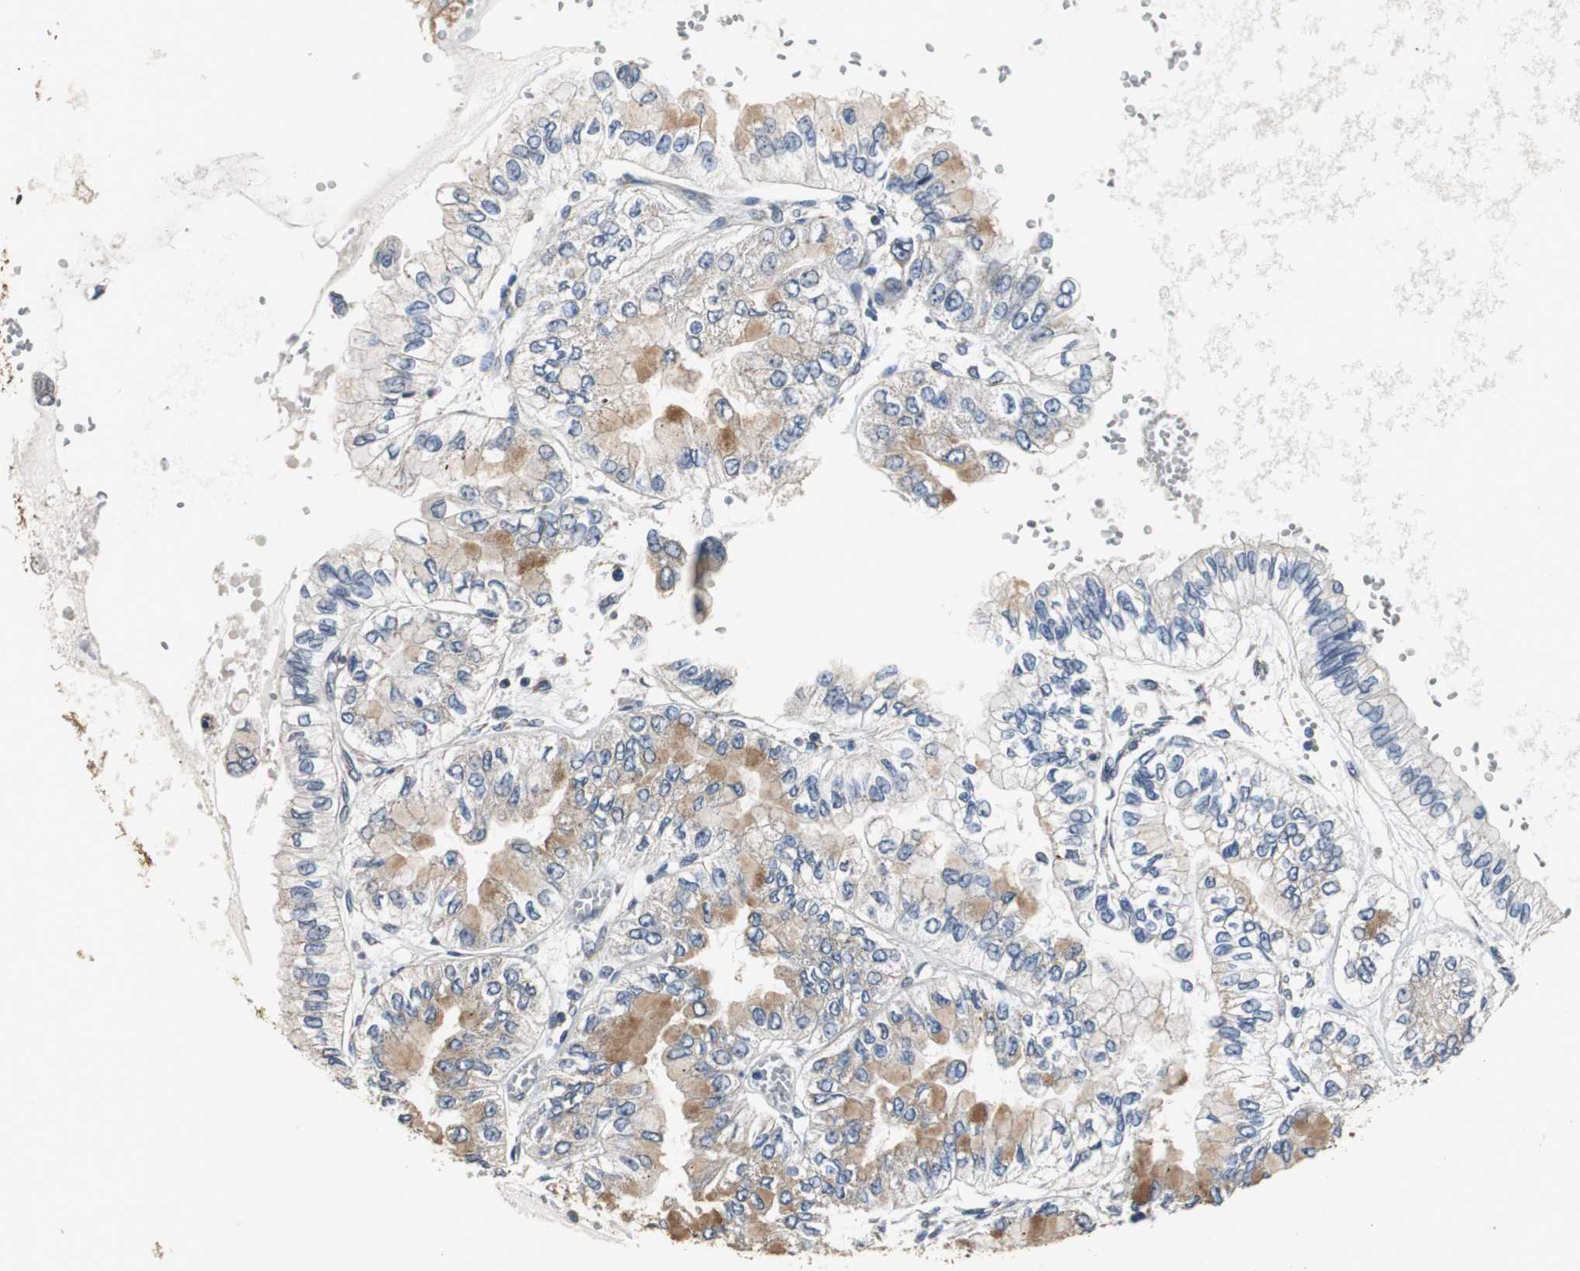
{"staining": {"intensity": "moderate", "quantity": "25%-75%", "location": "cytoplasmic/membranous"}, "tissue": "liver cancer", "cell_type": "Tumor cells", "image_type": "cancer", "snomed": [{"axis": "morphology", "description": "Cholangiocarcinoma"}, {"axis": "topography", "description": "Liver"}], "caption": "Cholangiocarcinoma (liver) stained with a protein marker demonstrates moderate staining in tumor cells.", "gene": "HMGCL", "patient": {"sex": "female", "age": 79}}